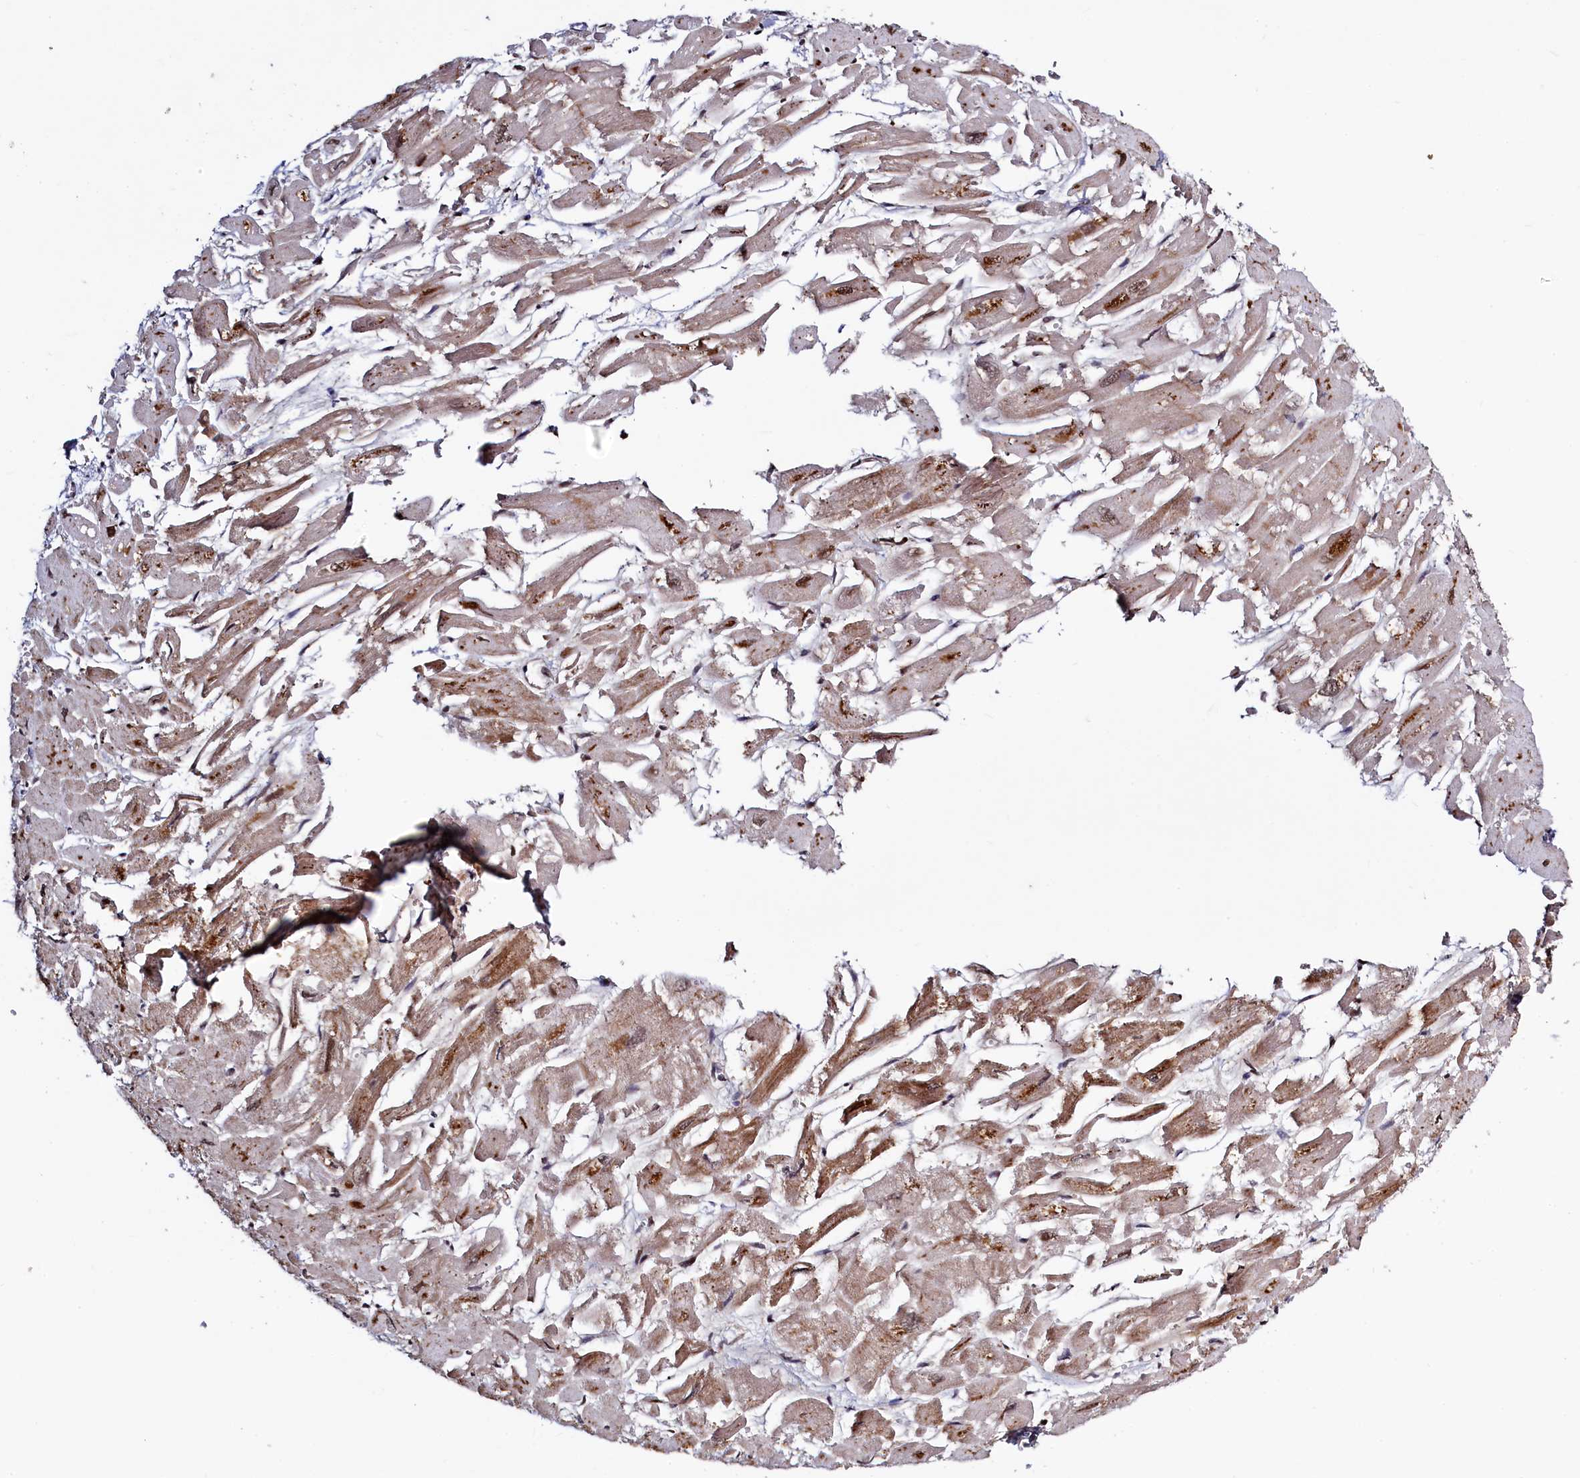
{"staining": {"intensity": "moderate", "quantity": "25%-75%", "location": "cytoplasmic/membranous,nuclear"}, "tissue": "heart muscle", "cell_type": "Cardiomyocytes", "image_type": "normal", "snomed": [{"axis": "morphology", "description": "Normal tissue, NOS"}, {"axis": "topography", "description": "Heart"}], "caption": "DAB immunohistochemical staining of benign human heart muscle exhibits moderate cytoplasmic/membranous,nuclear protein positivity in about 25%-75% of cardiomyocytes. The staining was performed using DAB (3,3'-diaminobenzidine) to visualize the protein expression in brown, while the nuclei were stained in blue with hematoxylin (Magnification: 20x).", "gene": "SEC24C", "patient": {"sex": "male", "age": 54}}